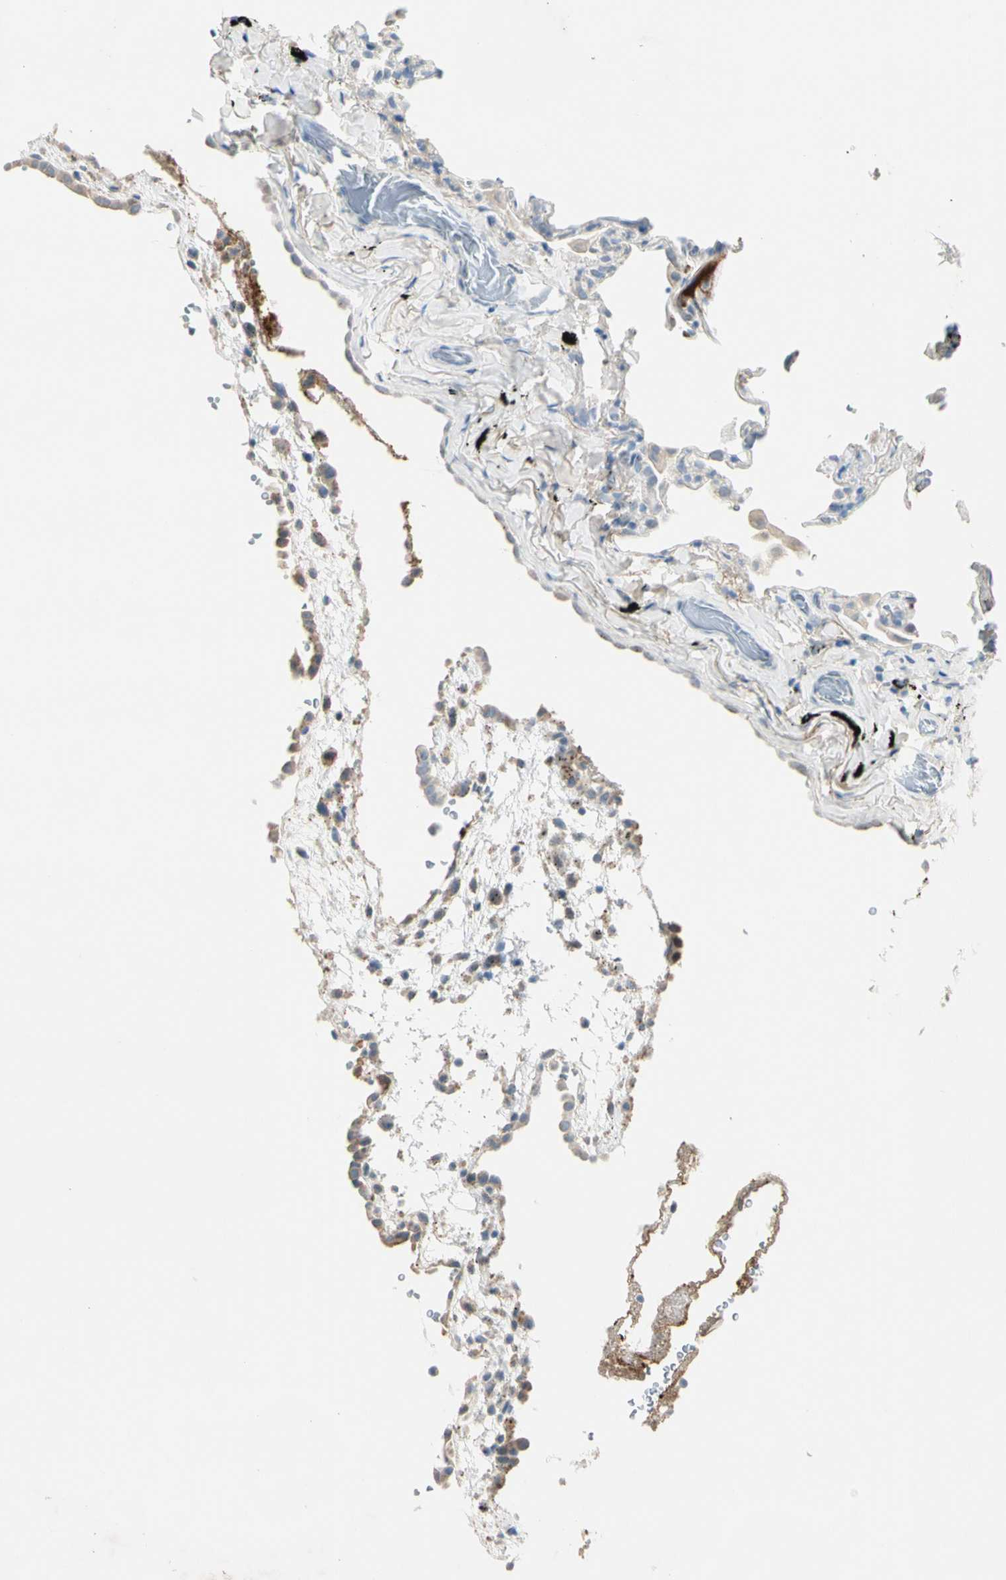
{"staining": {"intensity": "negative", "quantity": "none", "location": "none"}, "tissue": "lung", "cell_type": "Alveolar cells", "image_type": "normal", "snomed": [{"axis": "morphology", "description": "Normal tissue, NOS"}, {"axis": "topography", "description": "Lung"}], "caption": "Photomicrograph shows no protein expression in alveolar cells of unremarkable lung.", "gene": "SERPIND1", "patient": {"sex": "male", "age": 59}}